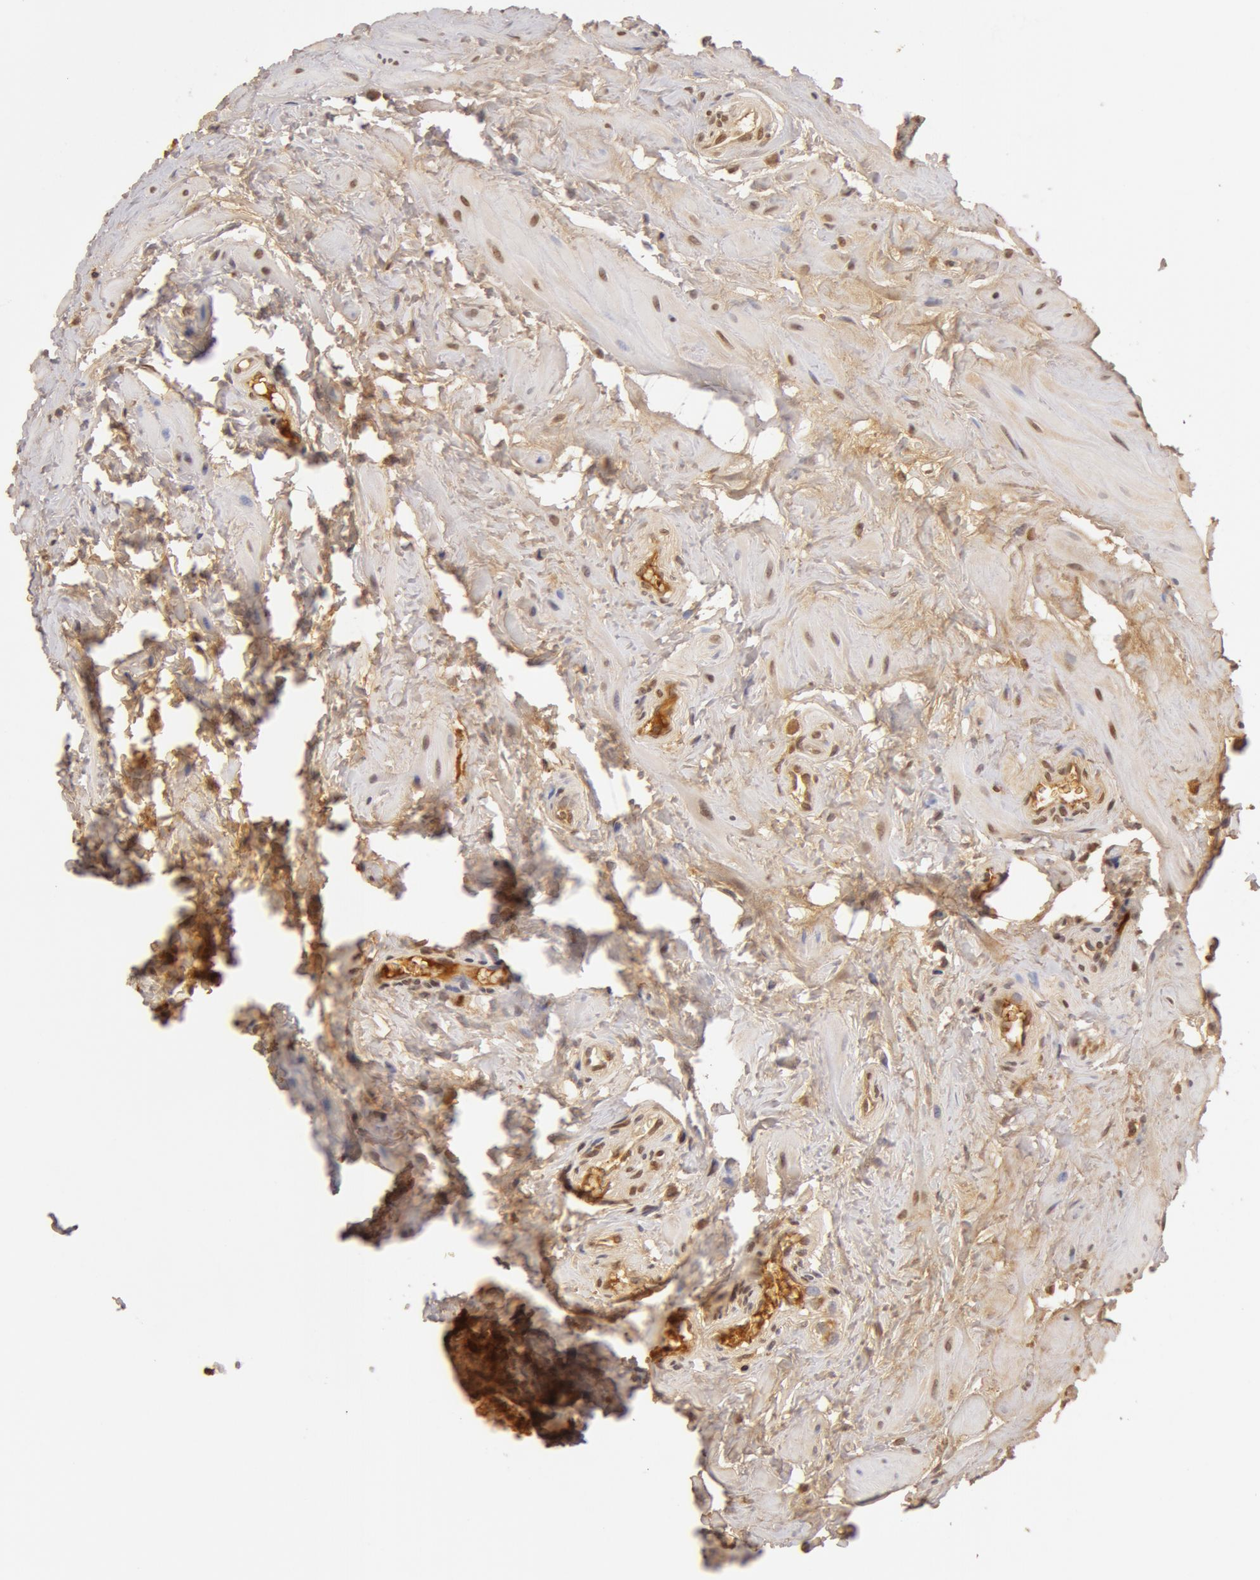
{"staining": {"intensity": "negative", "quantity": "none", "location": "none"}, "tissue": "epididymis", "cell_type": "Glandular cells", "image_type": "normal", "snomed": [{"axis": "morphology", "description": "Normal tissue, NOS"}, {"axis": "topography", "description": "Epididymis"}], "caption": "This is an immunohistochemistry micrograph of normal human epididymis. There is no positivity in glandular cells.", "gene": "AHSG", "patient": {"sex": "male", "age": 23}}